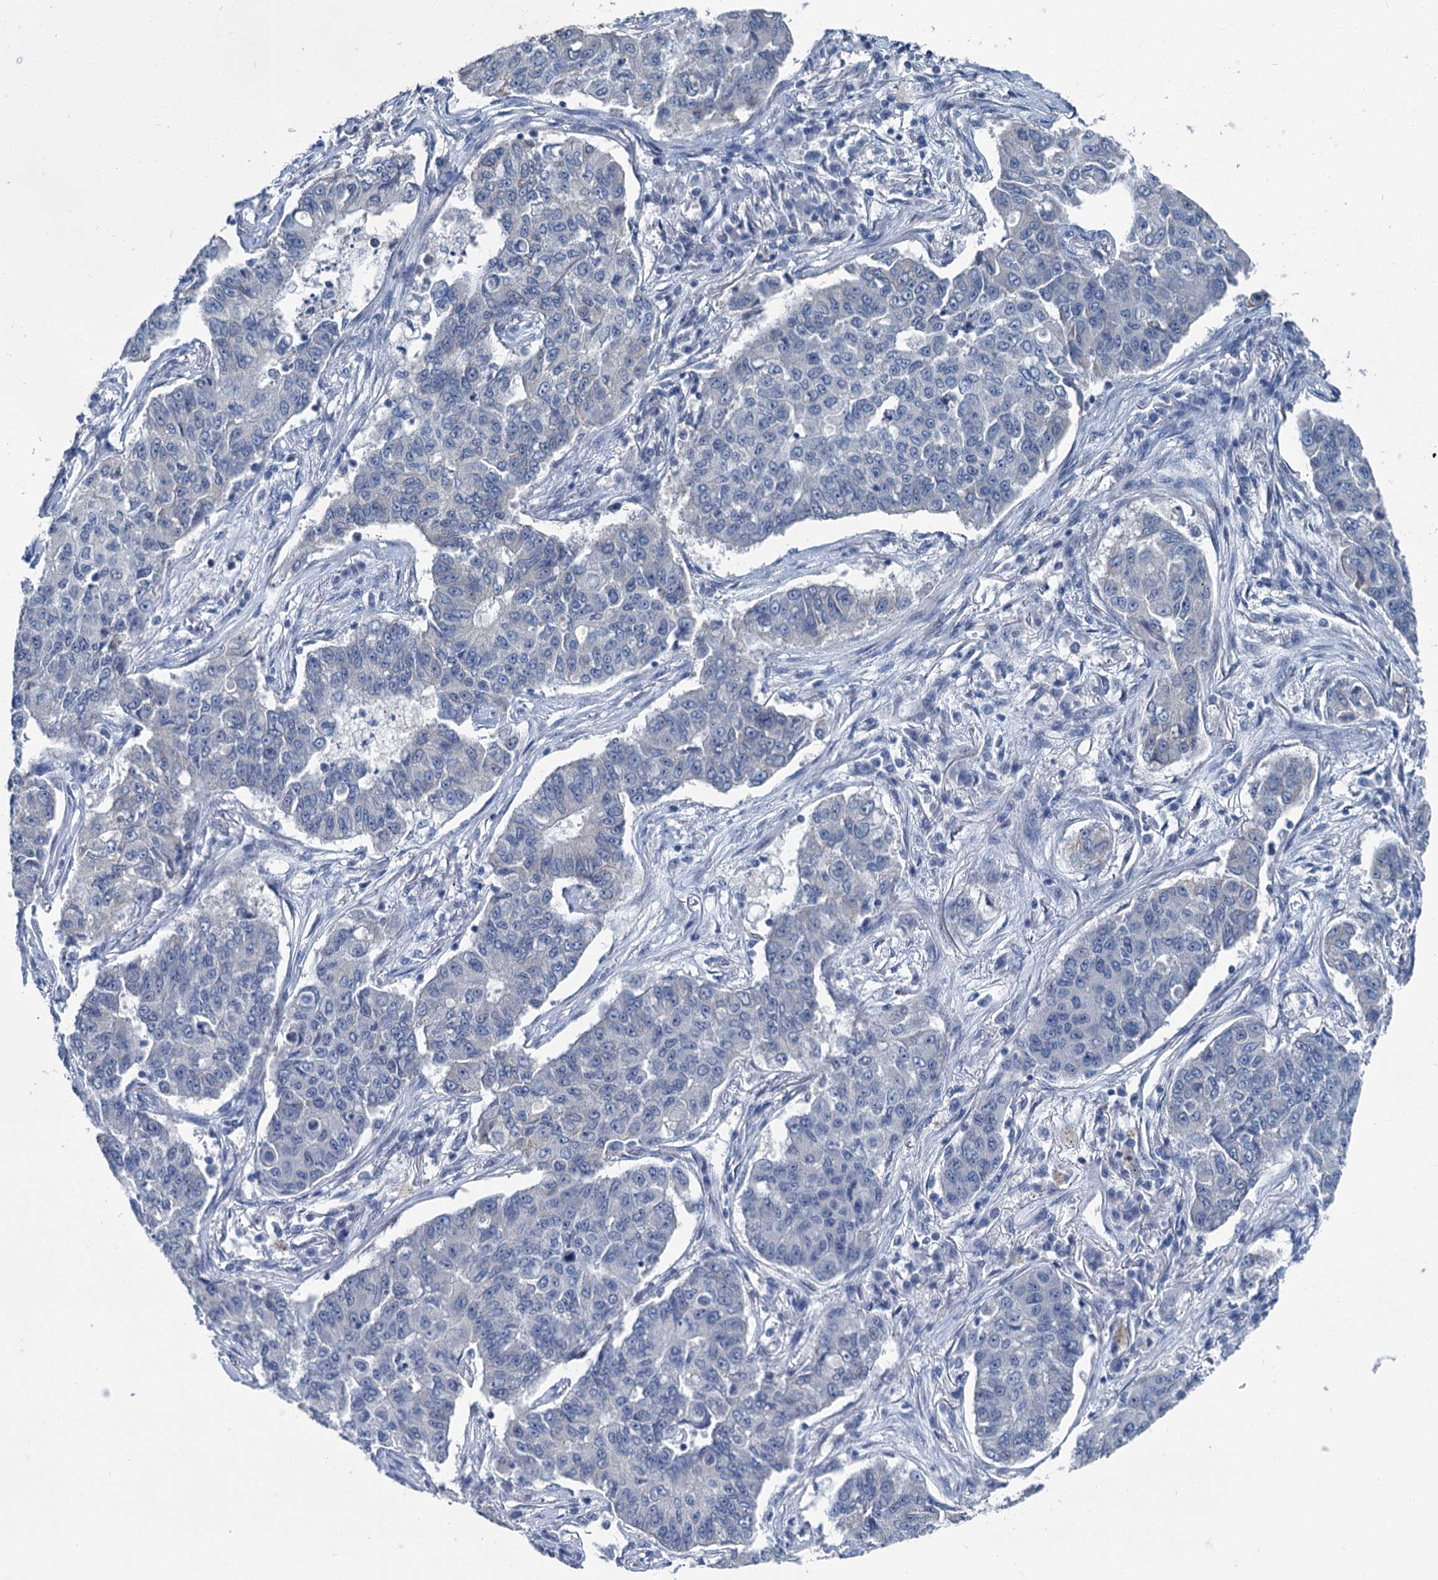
{"staining": {"intensity": "negative", "quantity": "none", "location": "none"}, "tissue": "lung cancer", "cell_type": "Tumor cells", "image_type": "cancer", "snomed": [{"axis": "morphology", "description": "Squamous cell carcinoma, NOS"}, {"axis": "topography", "description": "Lung"}], "caption": "Tumor cells are negative for protein expression in human lung squamous cell carcinoma.", "gene": "MIOX", "patient": {"sex": "male", "age": 74}}